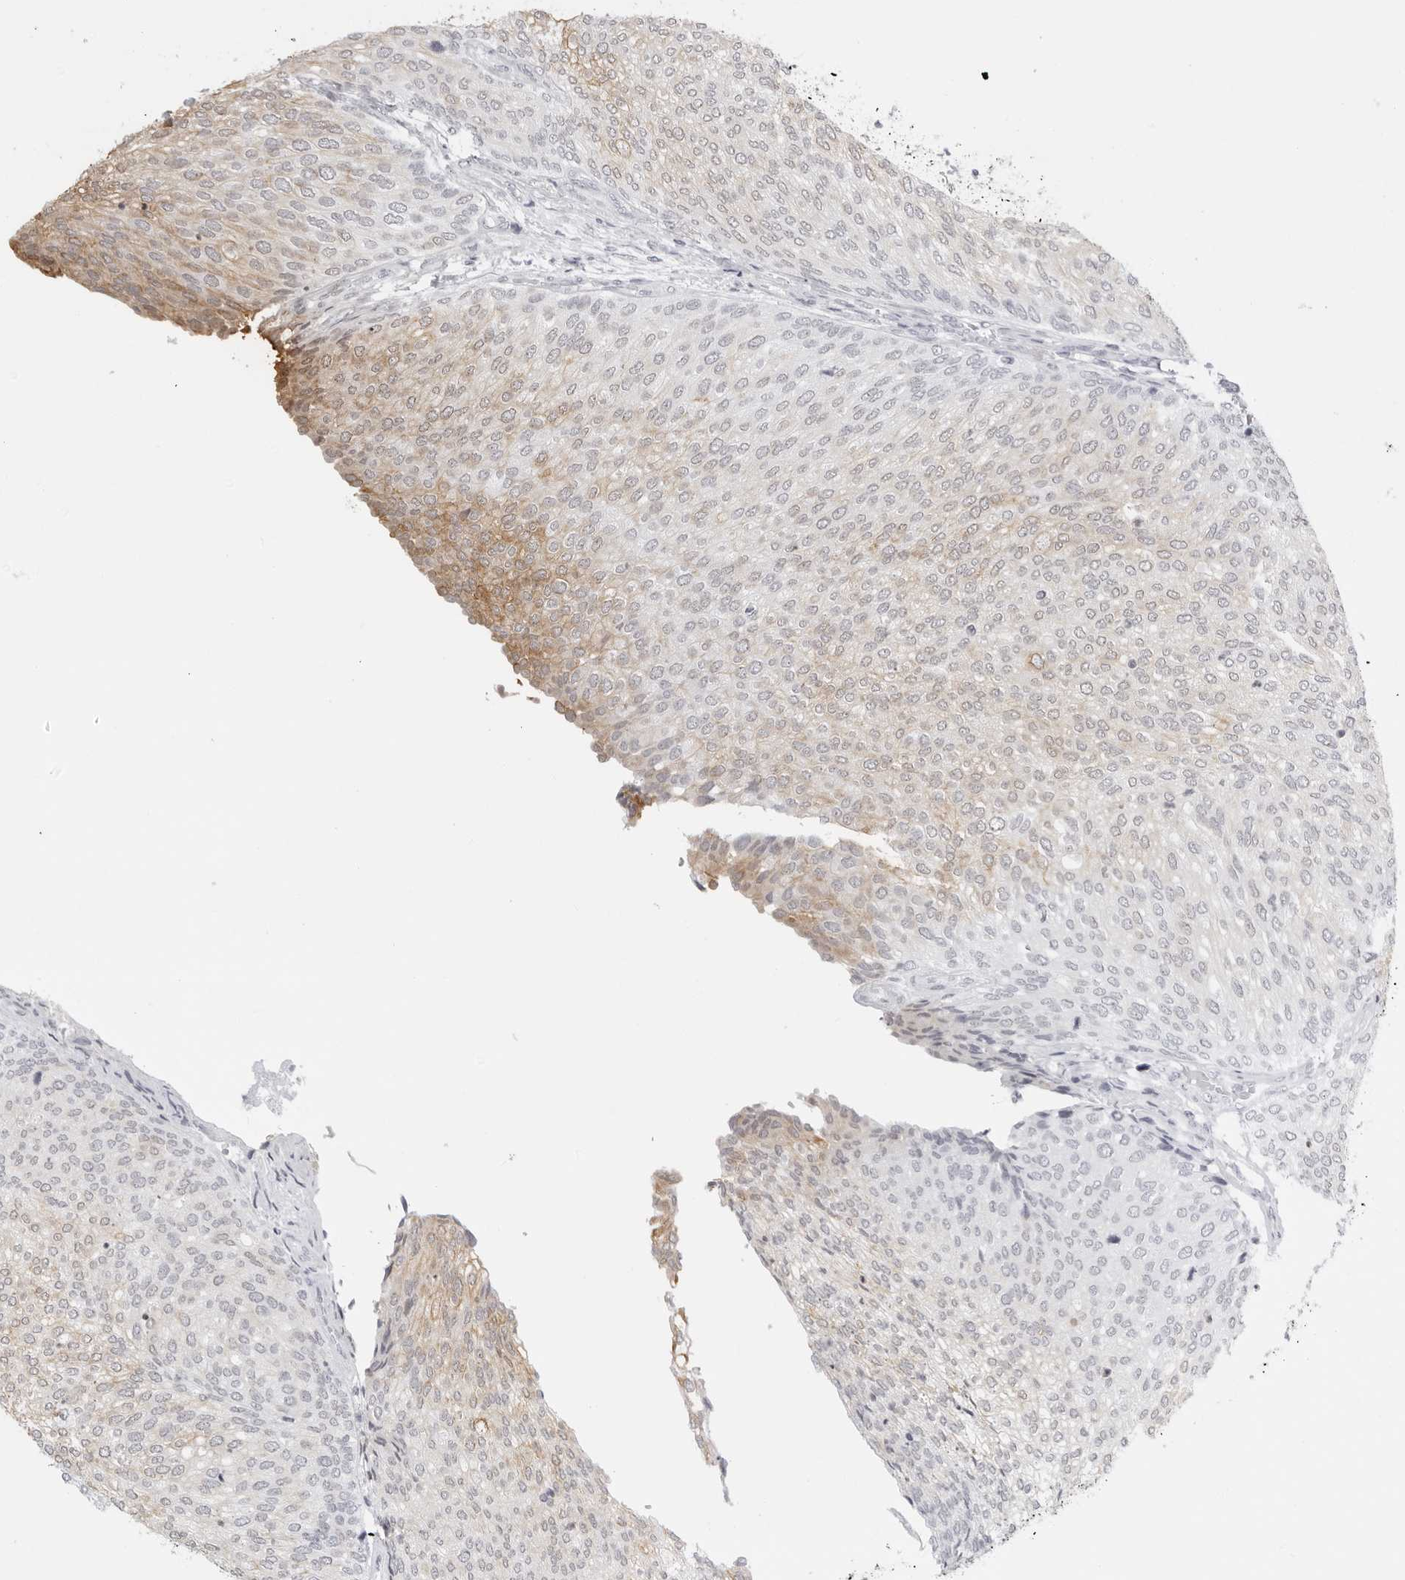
{"staining": {"intensity": "moderate", "quantity": "<25%", "location": "cytoplasmic/membranous"}, "tissue": "urothelial cancer", "cell_type": "Tumor cells", "image_type": "cancer", "snomed": [{"axis": "morphology", "description": "Urothelial carcinoma, Low grade"}, {"axis": "topography", "description": "Urinary bladder"}], "caption": "Protein expression analysis of low-grade urothelial carcinoma shows moderate cytoplasmic/membranous expression in about <25% of tumor cells.", "gene": "SERPINF2", "patient": {"sex": "female", "age": 79}}